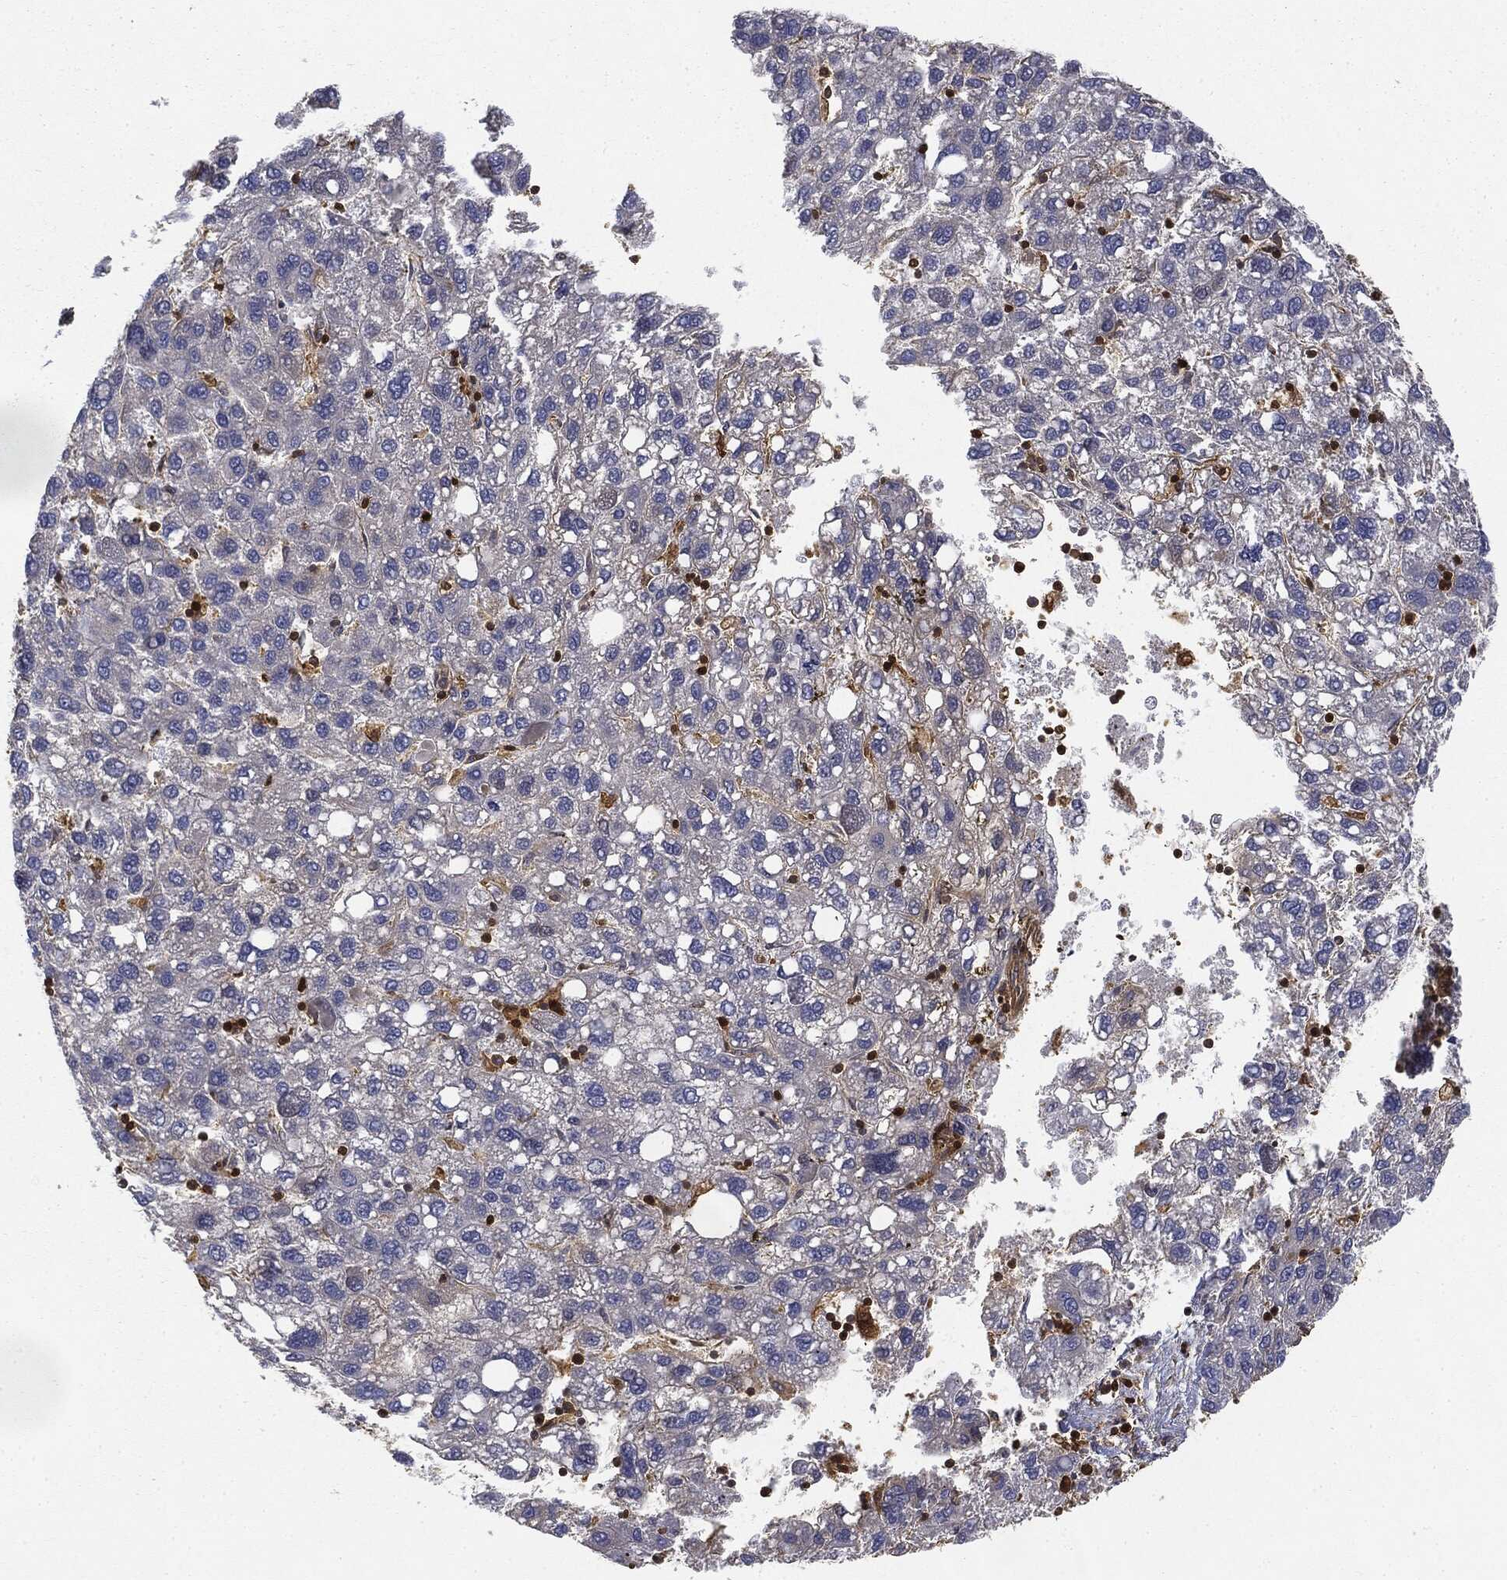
{"staining": {"intensity": "negative", "quantity": "none", "location": "none"}, "tissue": "liver cancer", "cell_type": "Tumor cells", "image_type": "cancer", "snomed": [{"axis": "morphology", "description": "Carcinoma, Hepatocellular, NOS"}, {"axis": "topography", "description": "Liver"}], "caption": "DAB immunohistochemical staining of human liver cancer (hepatocellular carcinoma) reveals no significant positivity in tumor cells.", "gene": "WDR1", "patient": {"sex": "female", "age": 82}}